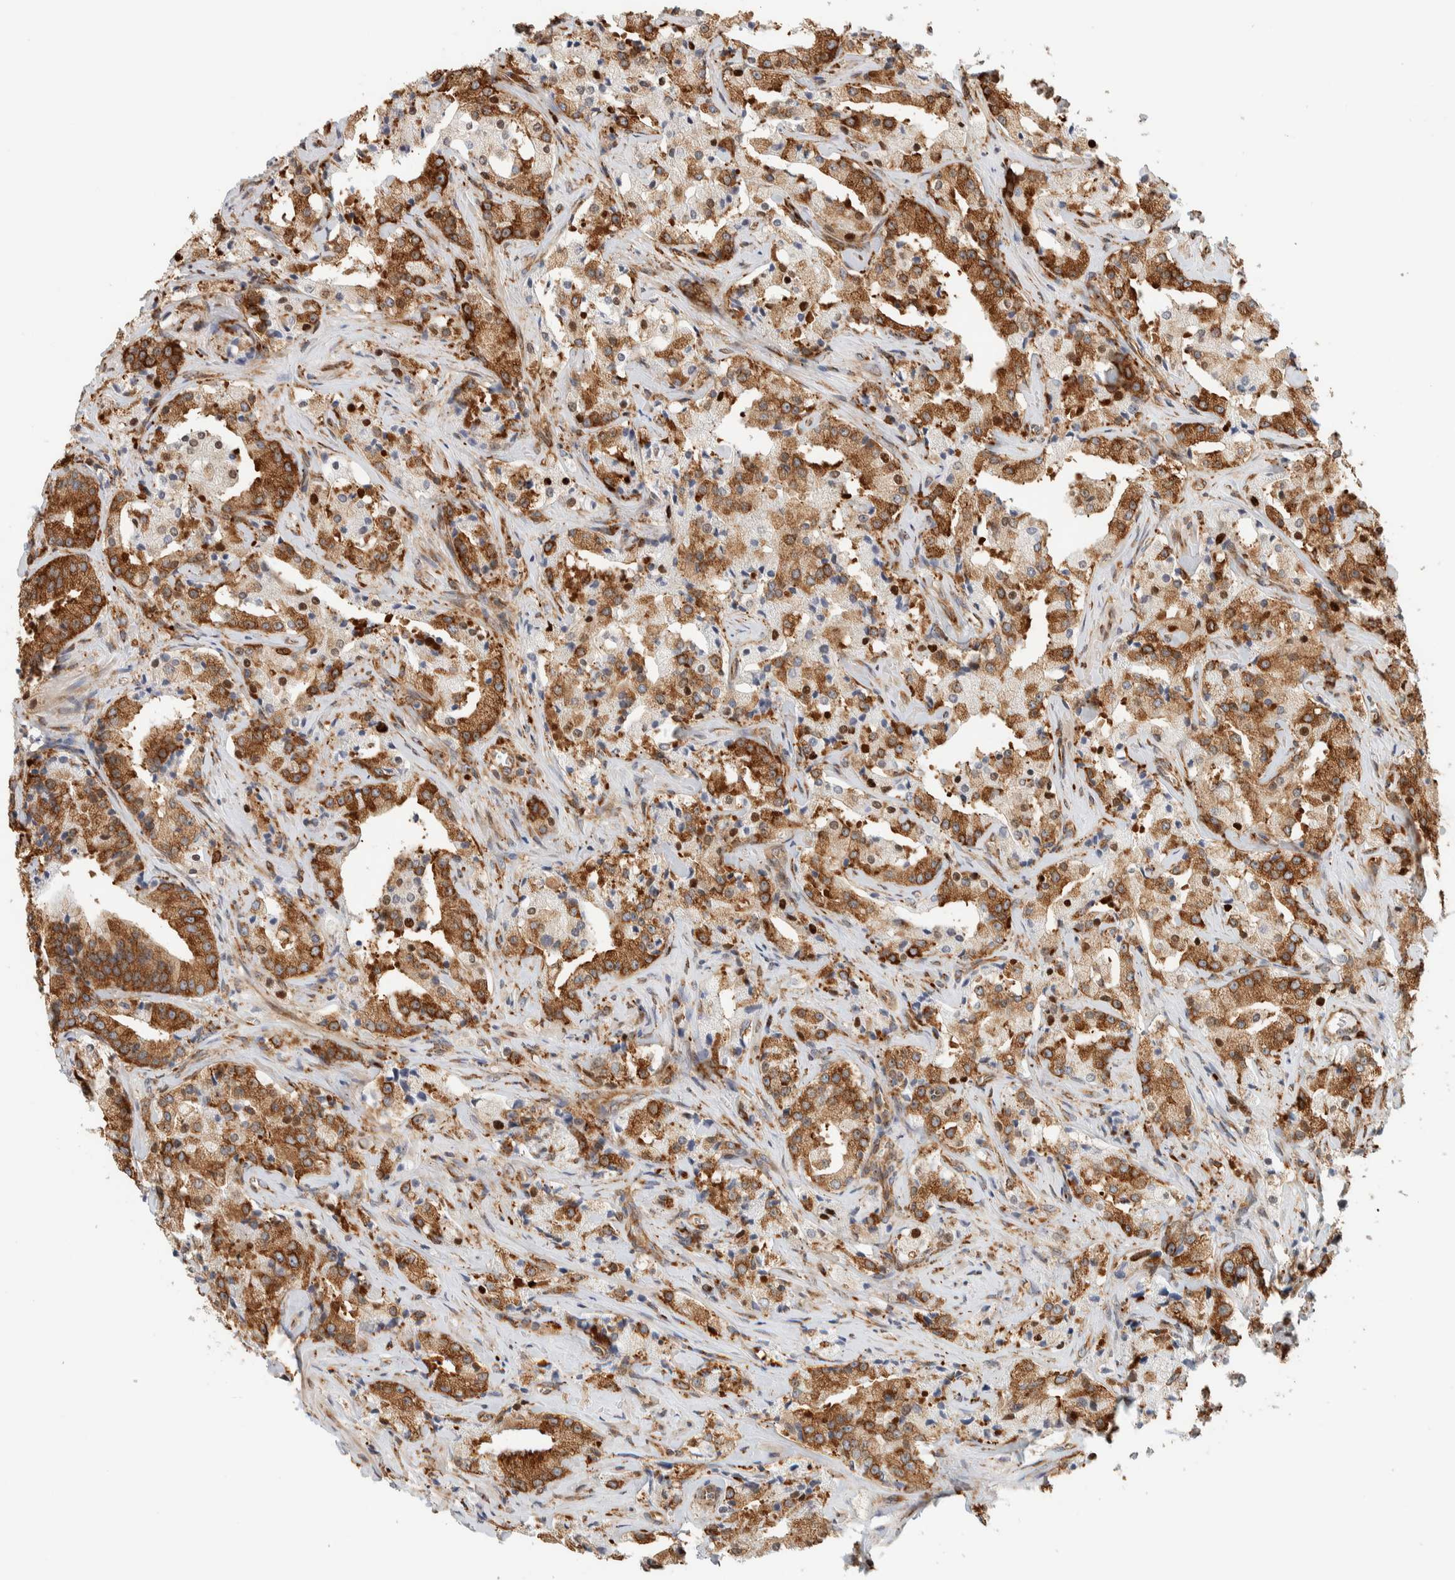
{"staining": {"intensity": "strong", "quantity": ">75%", "location": "cytoplasmic/membranous"}, "tissue": "prostate cancer", "cell_type": "Tumor cells", "image_type": "cancer", "snomed": [{"axis": "morphology", "description": "Adenocarcinoma, High grade"}, {"axis": "topography", "description": "Prostate"}], "caption": "Adenocarcinoma (high-grade) (prostate) stained with DAB immunohistochemistry shows high levels of strong cytoplasmic/membranous expression in approximately >75% of tumor cells.", "gene": "LLGL2", "patient": {"sex": "male", "age": 63}}